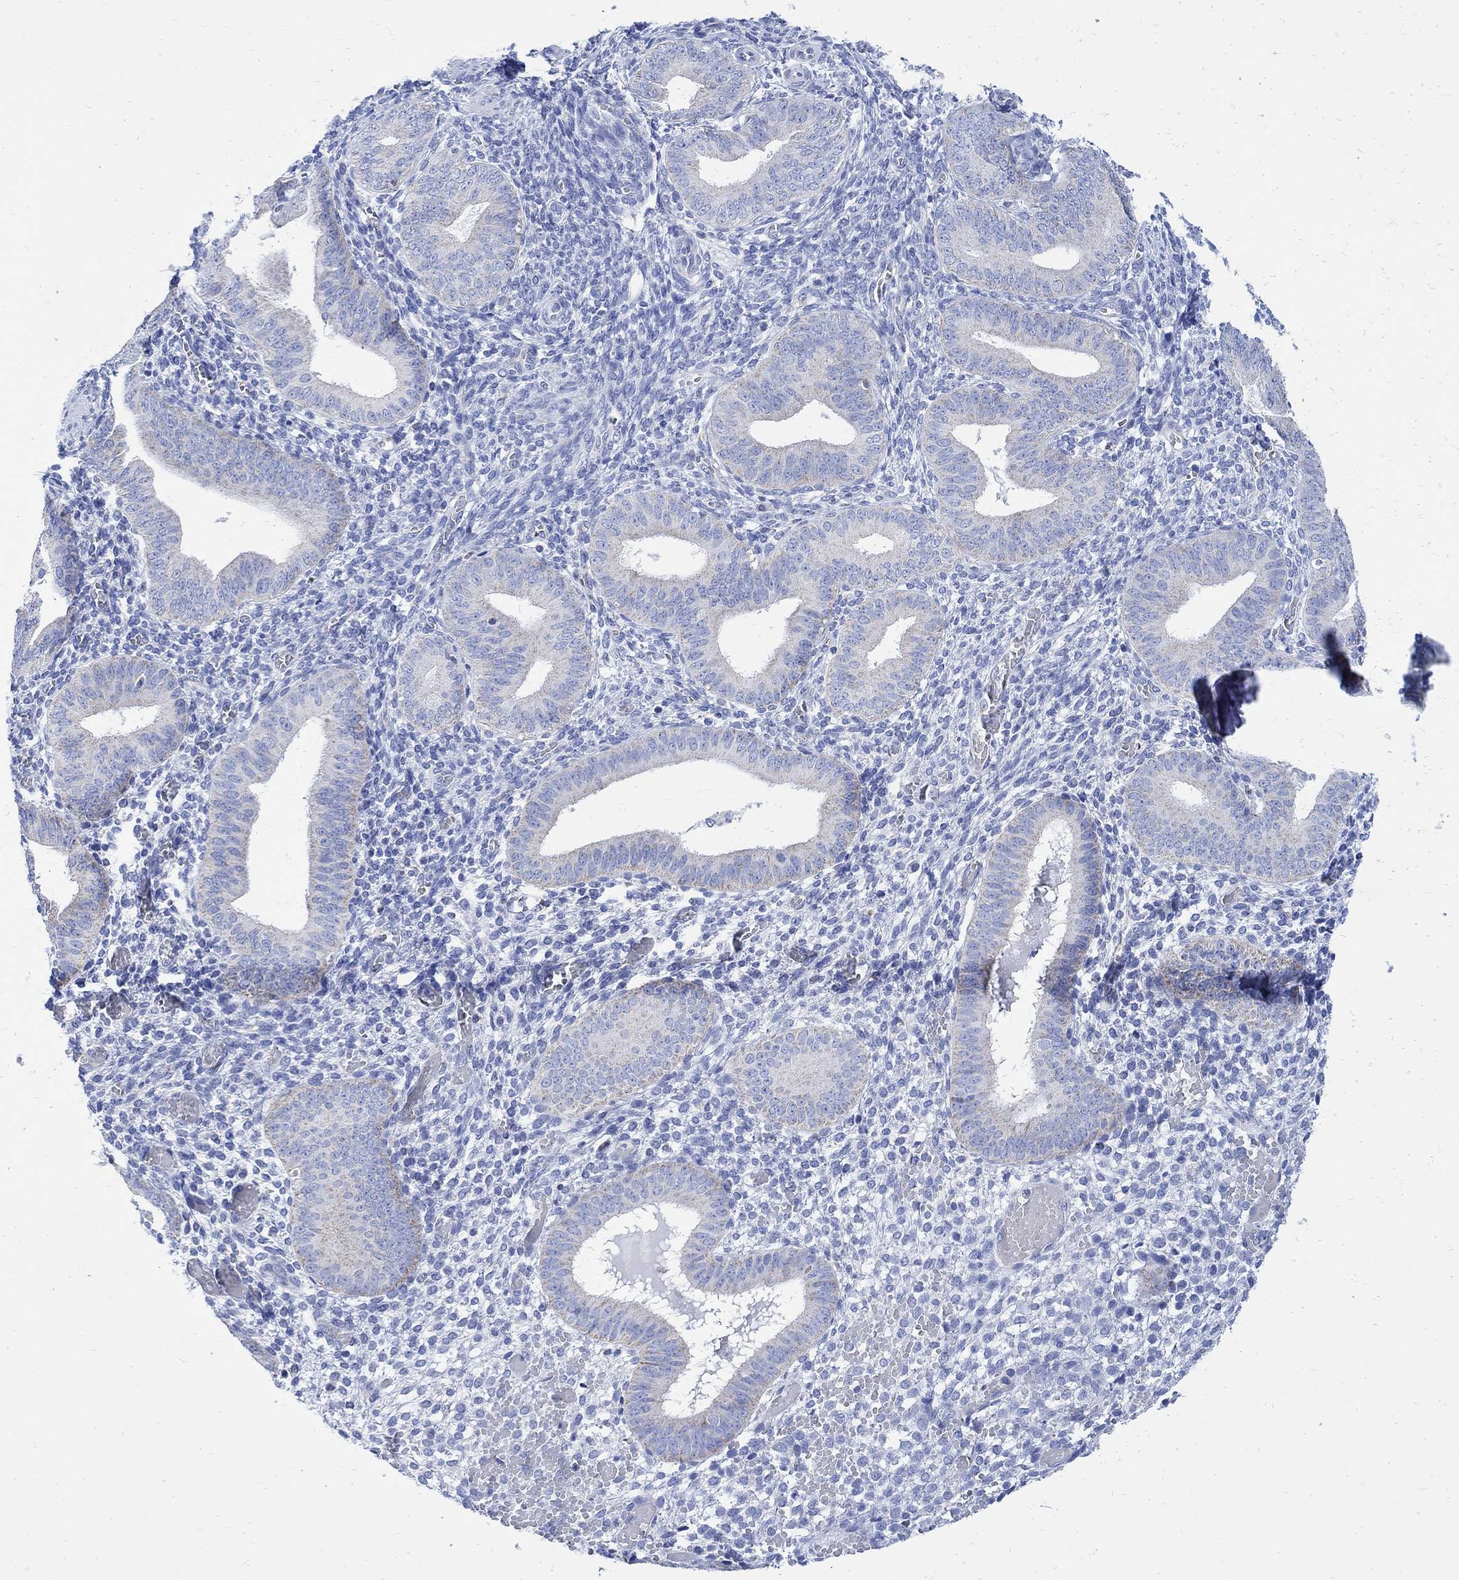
{"staining": {"intensity": "negative", "quantity": "none", "location": "none"}, "tissue": "endometrium", "cell_type": "Cells in endometrial stroma", "image_type": "normal", "snomed": [{"axis": "morphology", "description": "Normal tissue, NOS"}, {"axis": "topography", "description": "Endometrium"}], "caption": "An immunohistochemistry photomicrograph of benign endometrium is shown. There is no staining in cells in endometrial stroma of endometrium. (DAB immunohistochemistry (IHC) with hematoxylin counter stain).", "gene": "CPLX1", "patient": {"sex": "female", "age": 42}}